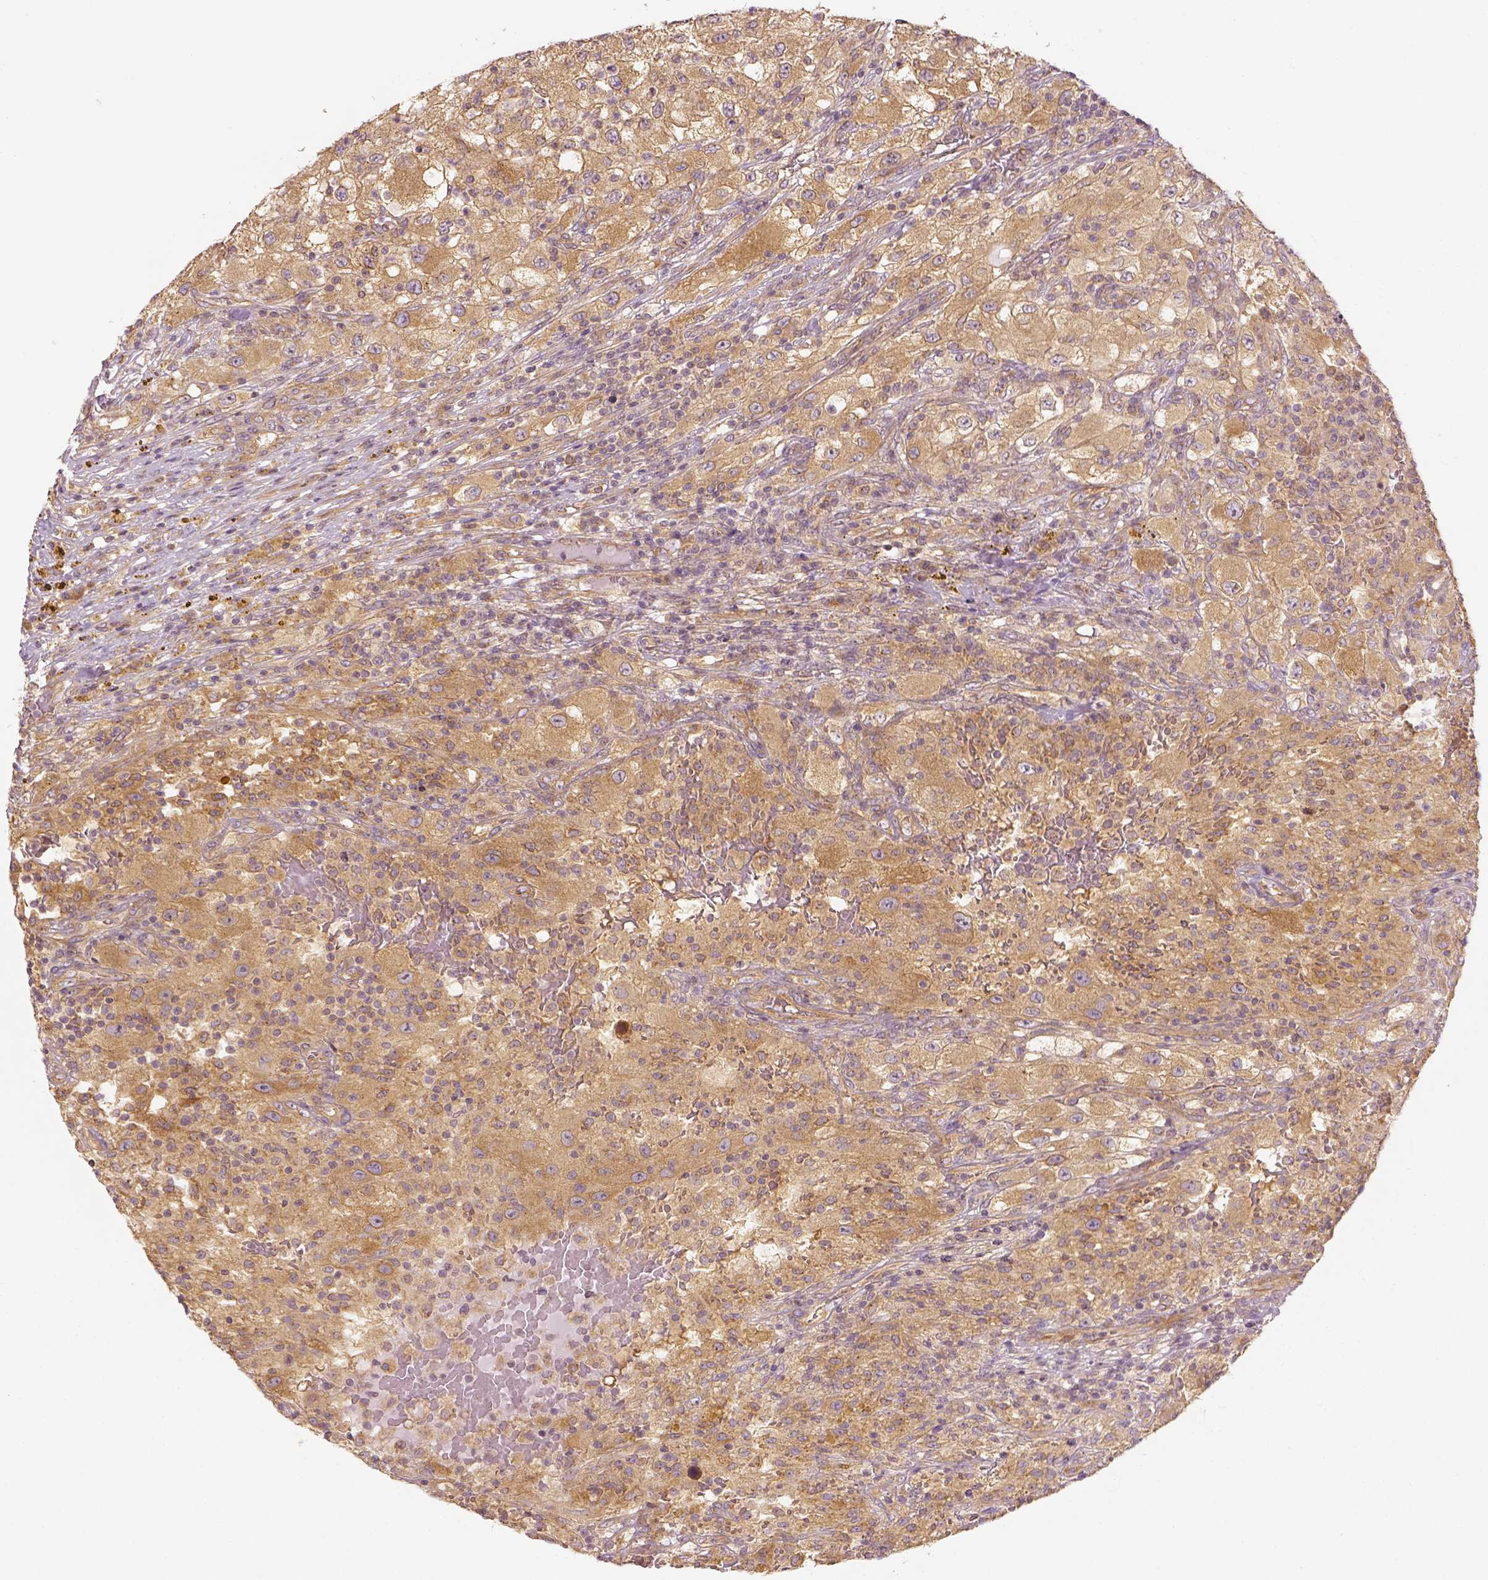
{"staining": {"intensity": "moderate", "quantity": ">75%", "location": "cytoplasmic/membranous"}, "tissue": "renal cancer", "cell_type": "Tumor cells", "image_type": "cancer", "snomed": [{"axis": "morphology", "description": "Adenocarcinoma, NOS"}, {"axis": "topography", "description": "Kidney"}], "caption": "Protein expression analysis of renal adenocarcinoma exhibits moderate cytoplasmic/membranous staining in approximately >75% of tumor cells.", "gene": "PAIP1", "patient": {"sex": "female", "age": 67}}